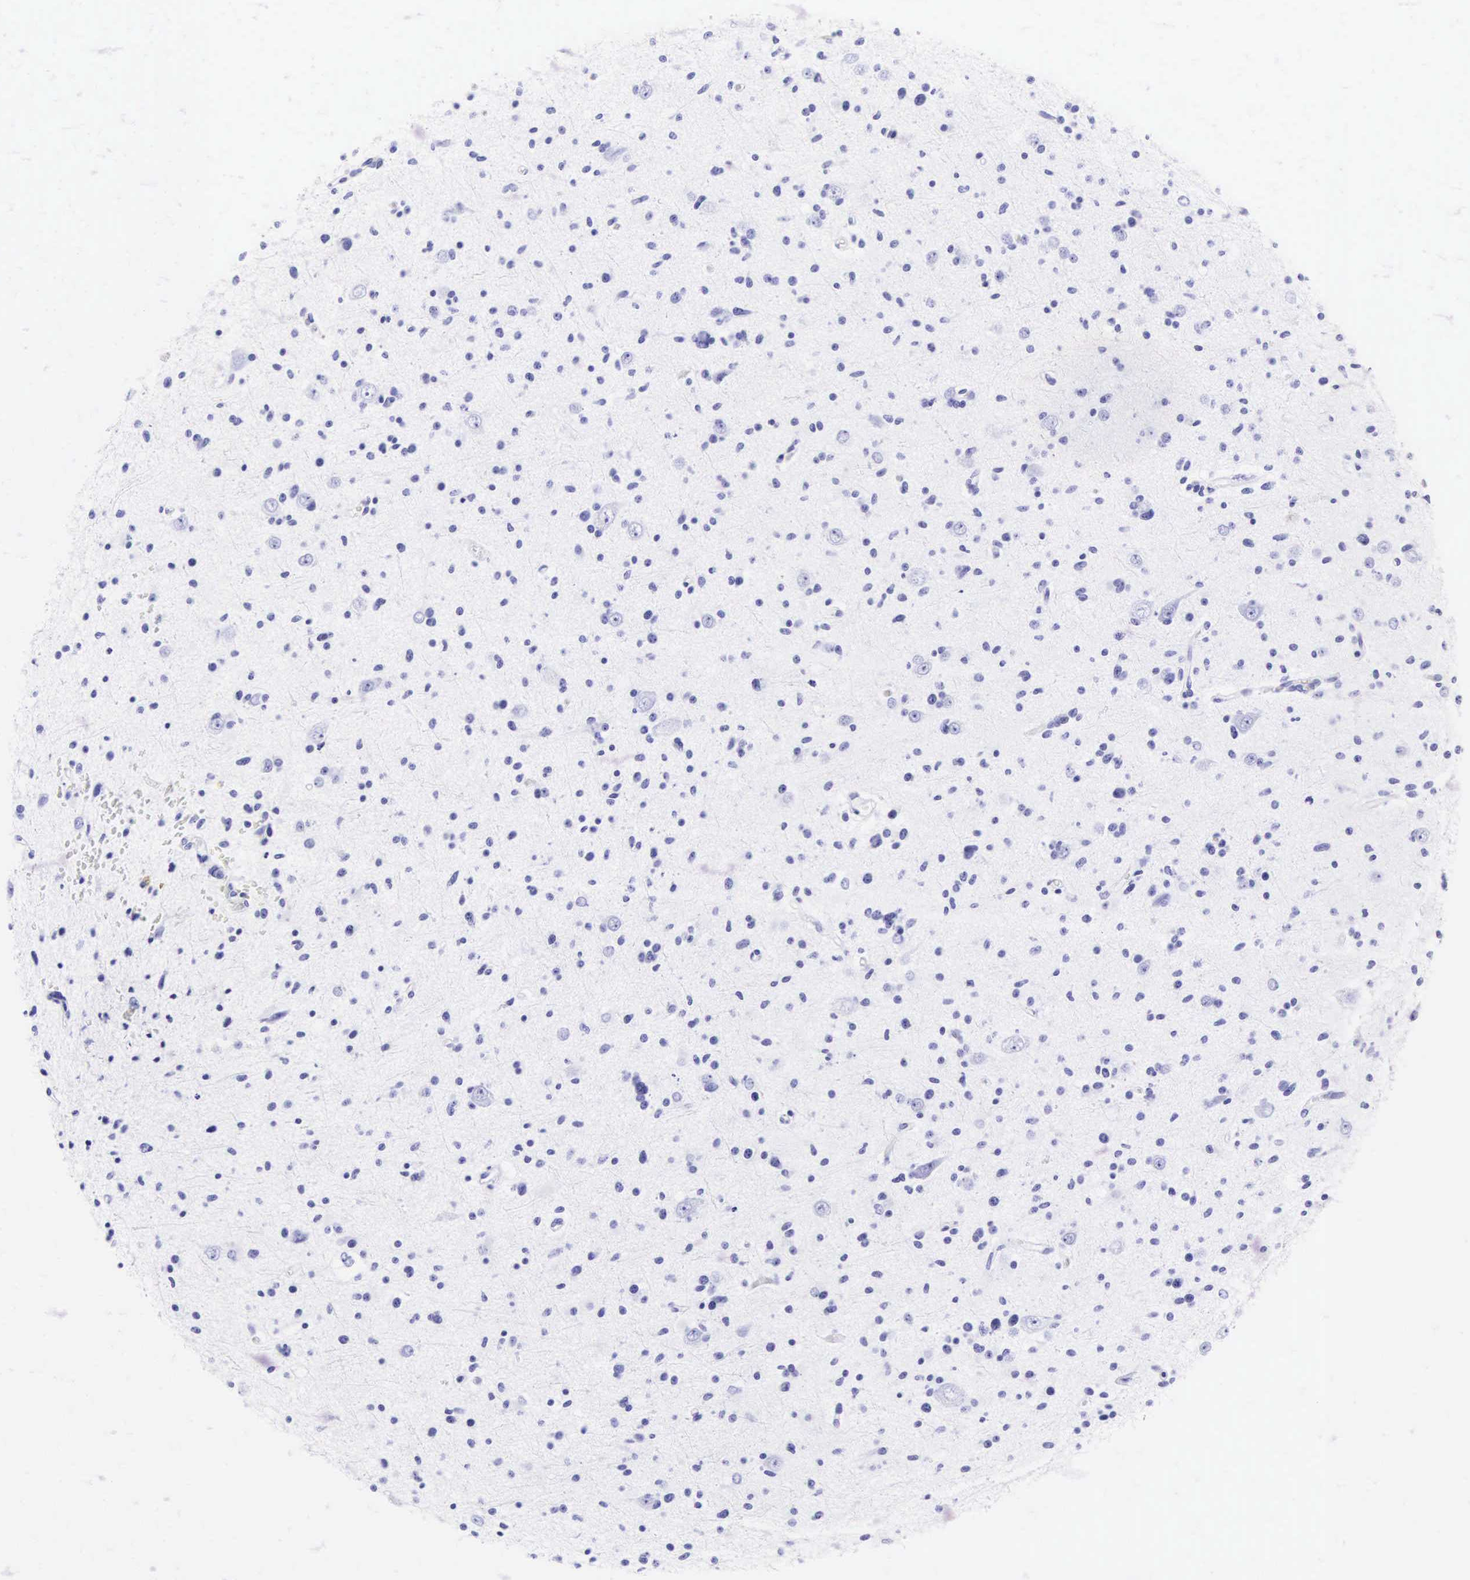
{"staining": {"intensity": "negative", "quantity": "none", "location": "none"}, "tissue": "glioma", "cell_type": "Tumor cells", "image_type": "cancer", "snomed": [{"axis": "morphology", "description": "Glioma, malignant, Low grade"}, {"axis": "topography", "description": "Brain"}], "caption": "An image of low-grade glioma (malignant) stained for a protein shows no brown staining in tumor cells. The staining was performed using DAB (3,3'-diaminobenzidine) to visualize the protein expression in brown, while the nuclei were stained in blue with hematoxylin (Magnification: 20x).", "gene": "CD1A", "patient": {"sex": "female", "age": 46}}